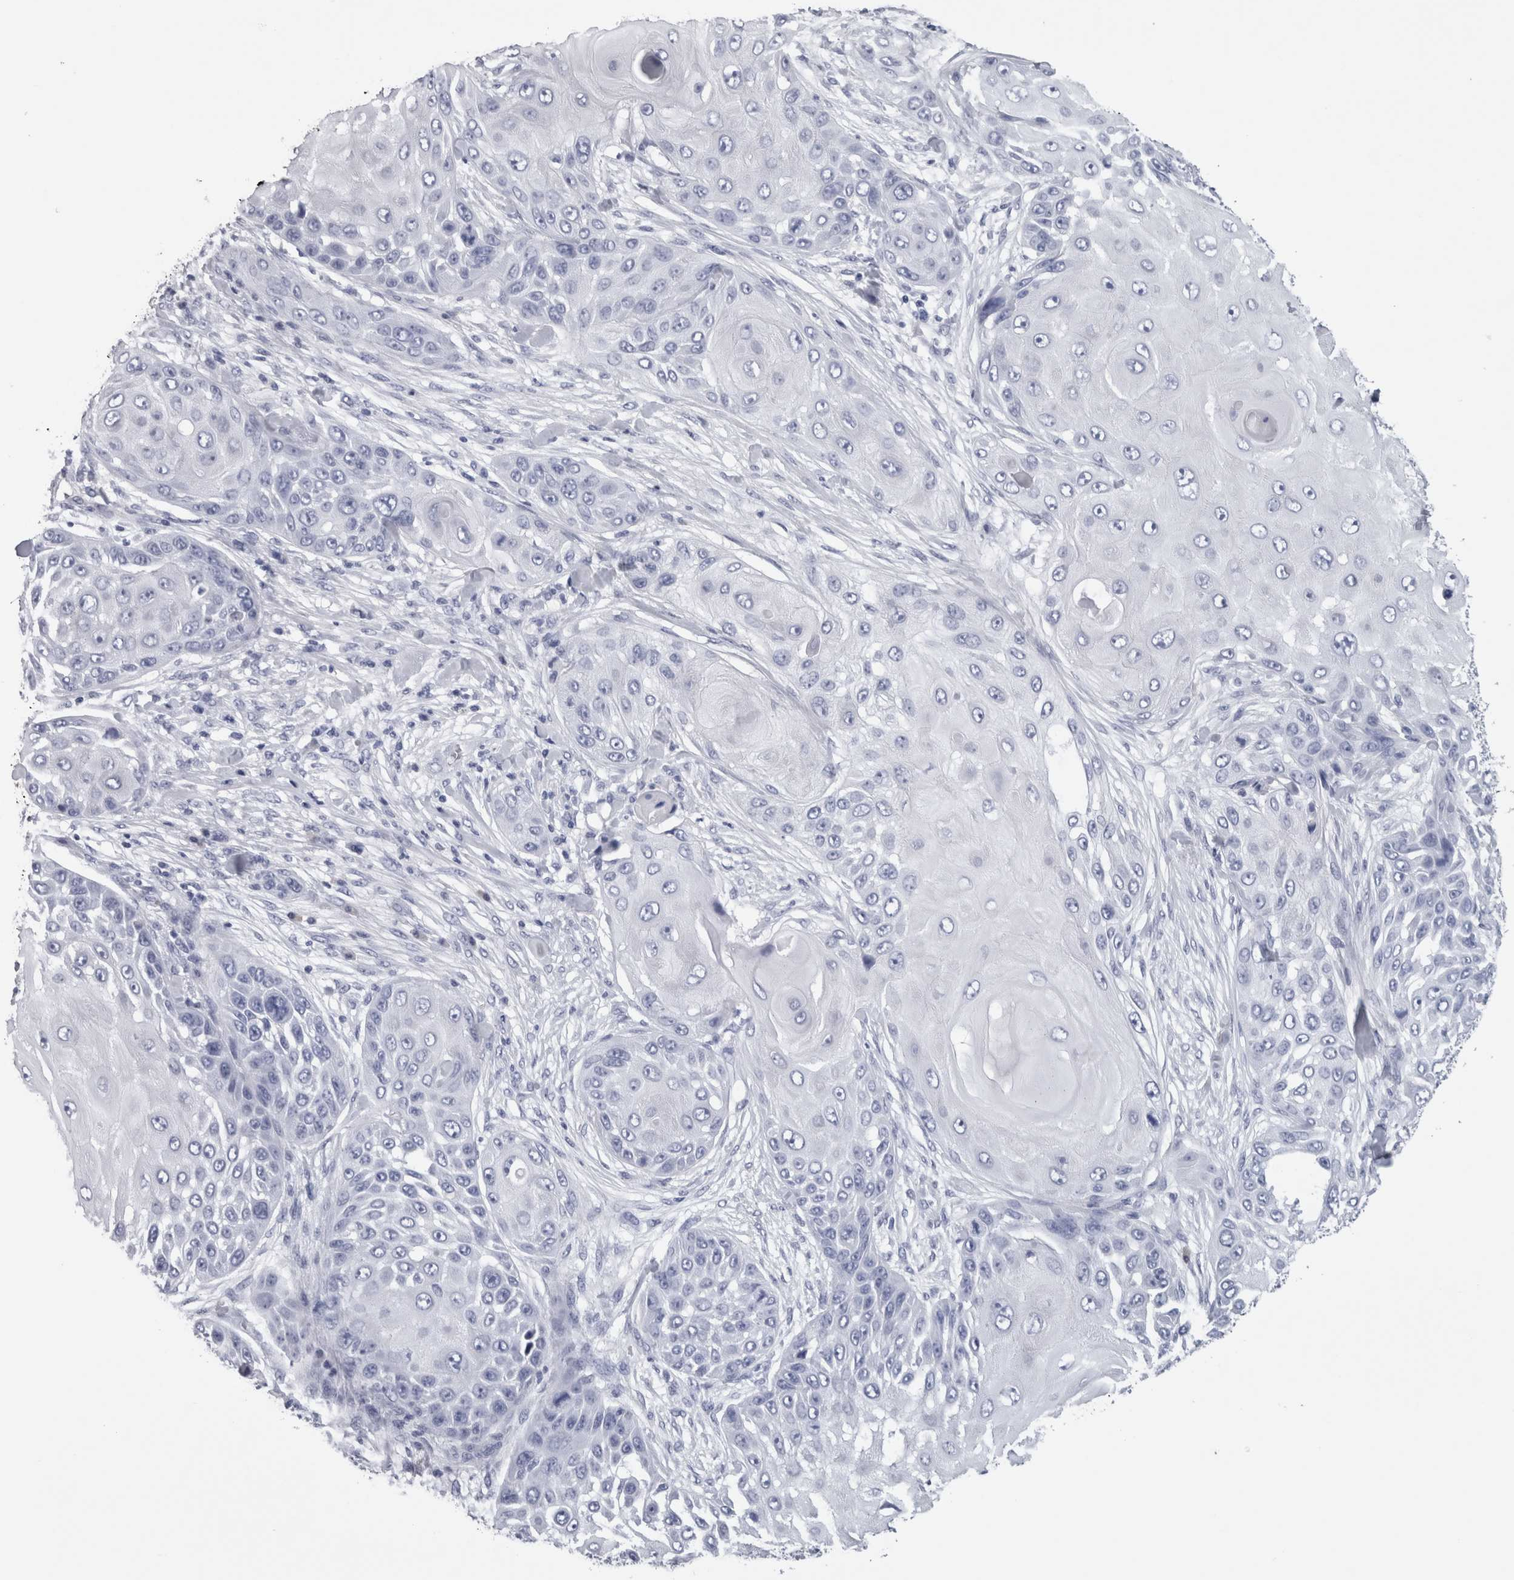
{"staining": {"intensity": "negative", "quantity": "none", "location": "none"}, "tissue": "skin cancer", "cell_type": "Tumor cells", "image_type": "cancer", "snomed": [{"axis": "morphology", "description": "Squamous cell carcinoma, NOS"}, {"axis": "topography", "description": "Skin"}], "caption": "There is no significant positivity in tumor cells of skin cancer. The staining was performed using DAB to visualize the protein expression in brown, while the nuclei were stained in blue with hematoxylin (Magnification: 20x).", "gene": "CA8", "patient": {"sex": "female", "age": 44}}